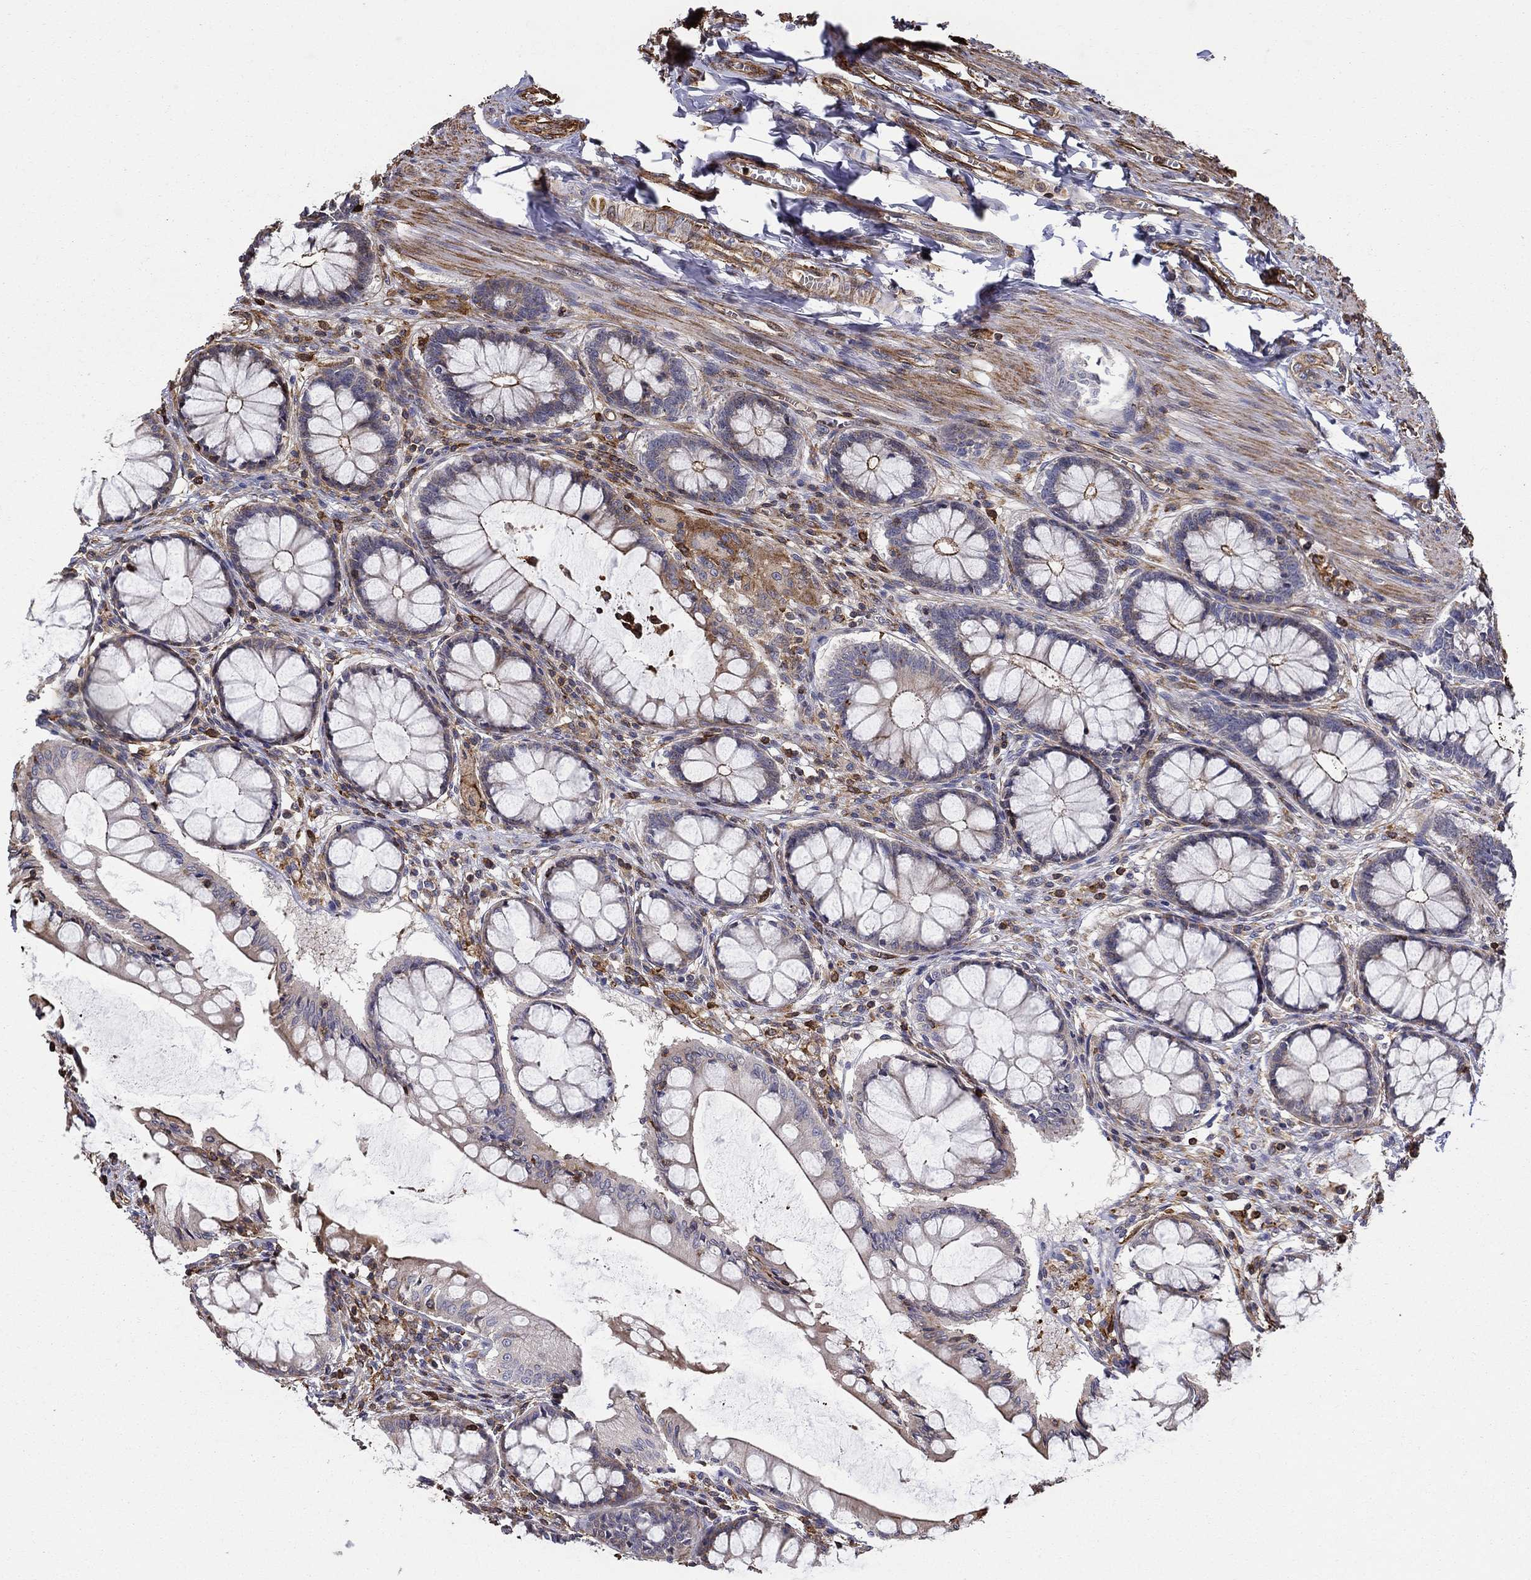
{"staining": {"intensity": "strong", "quantity": ">75%", "location": "cytoplasmic/membranous"}, "tissue": "colon", "cell_type": "Endothelial cells", "image_type": "normal", "snomed": [{"axis": "morphology", "description": "Normal tissue, NOS"}, {"axis": "topography", "description": "Colon"}], "caption": "Immunohistochemistry (DAB (3,3'-diaminobenzidine)) staining of unremarkable colon shows strong cytoplasmic/membranous protein staining in approximately >75% of endothelial cells.", "gene": "NPHP1", "patient": {"sex": "female", "age": 65}}